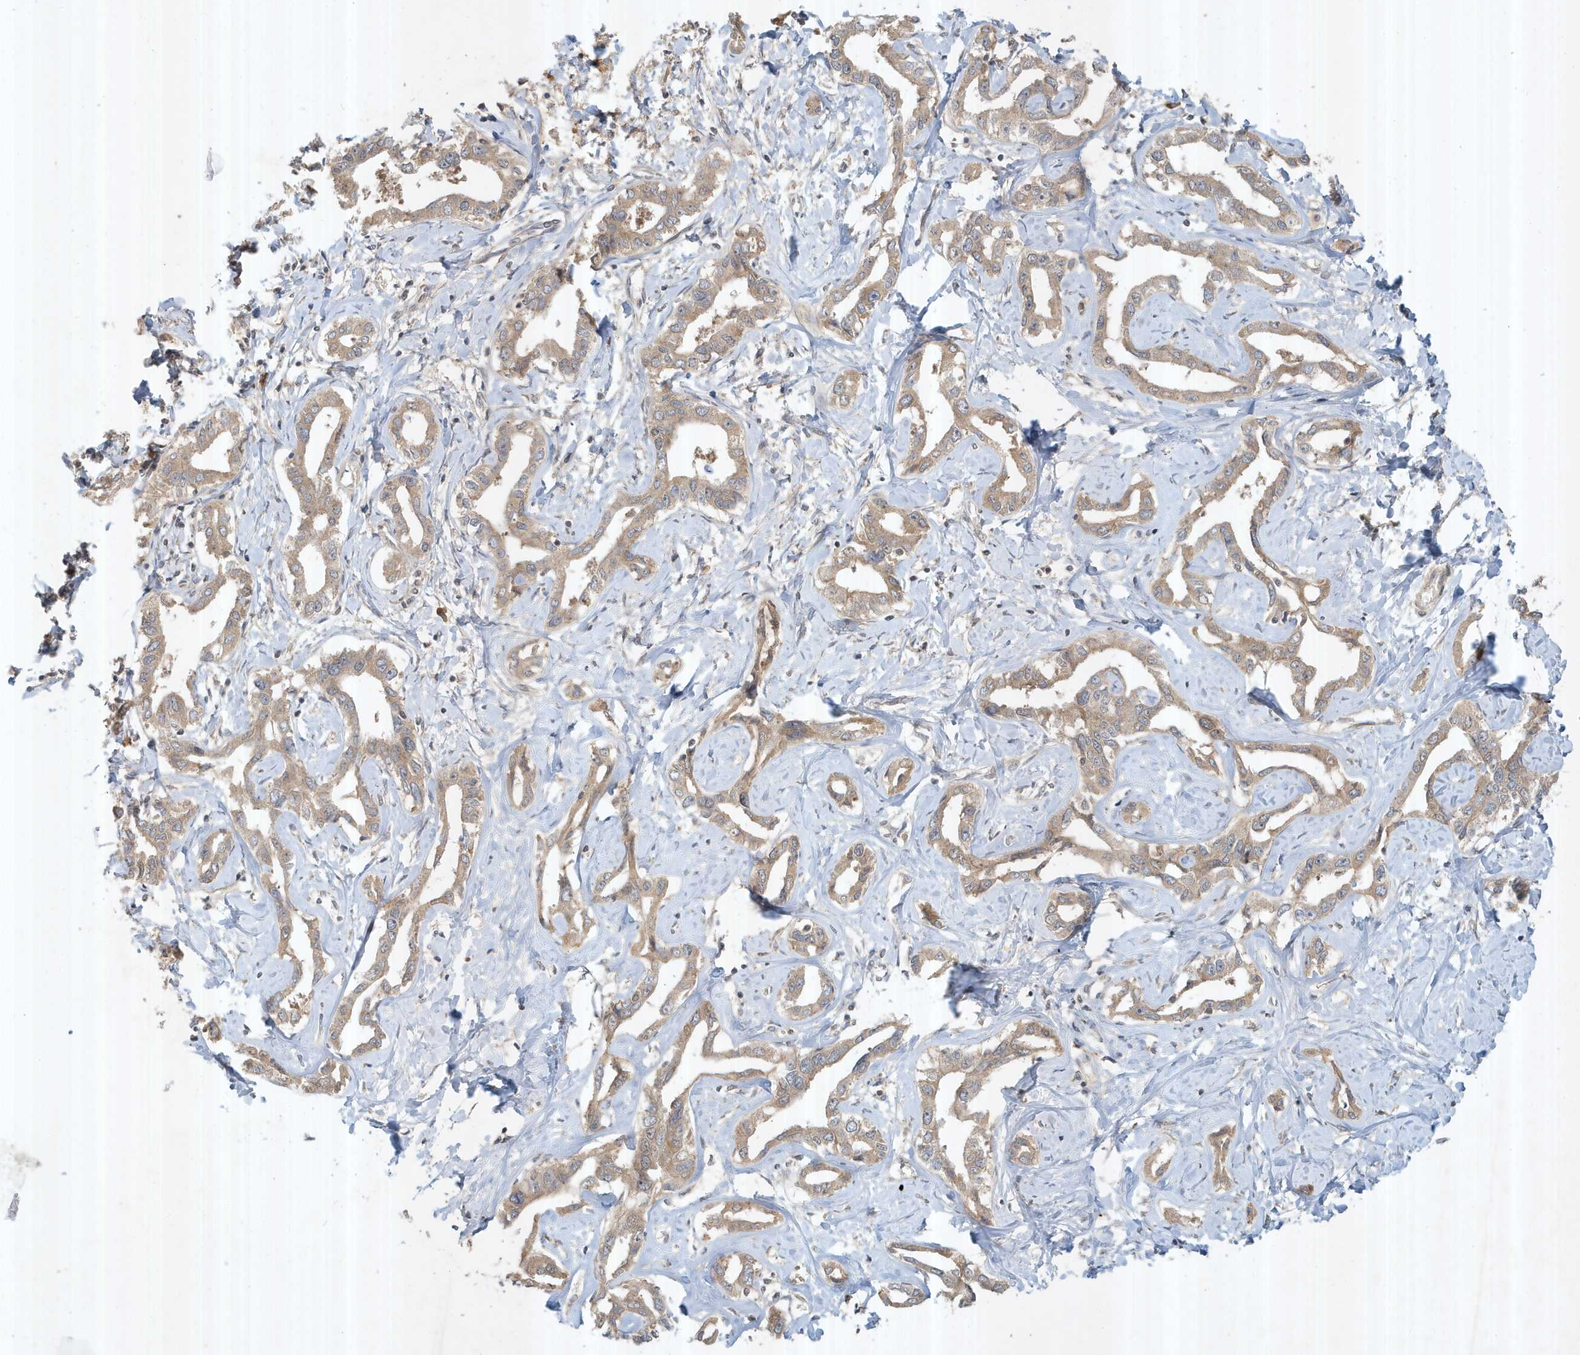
{"staining": {"intensity": "weak", "quantity": ">75%", "location": "cytoplasmic/membranous"}, "tissue": "liver cancer", "cell_type": "Tumor cells", "image_type": "cancer", "snomed": [{"axis": "morphology", "description": "Cholangiocarcinoma"}, {"axis": "topography", "description": "Liver"}], "caption": "Immunohistochemical staining of human liver cholangiocarcinoma shows weak cytoplasmic/membranous protein staining in about >75% of tumor cells.", "gene": "ABCB9", "patient": {"sex": "male", "age": 59}}